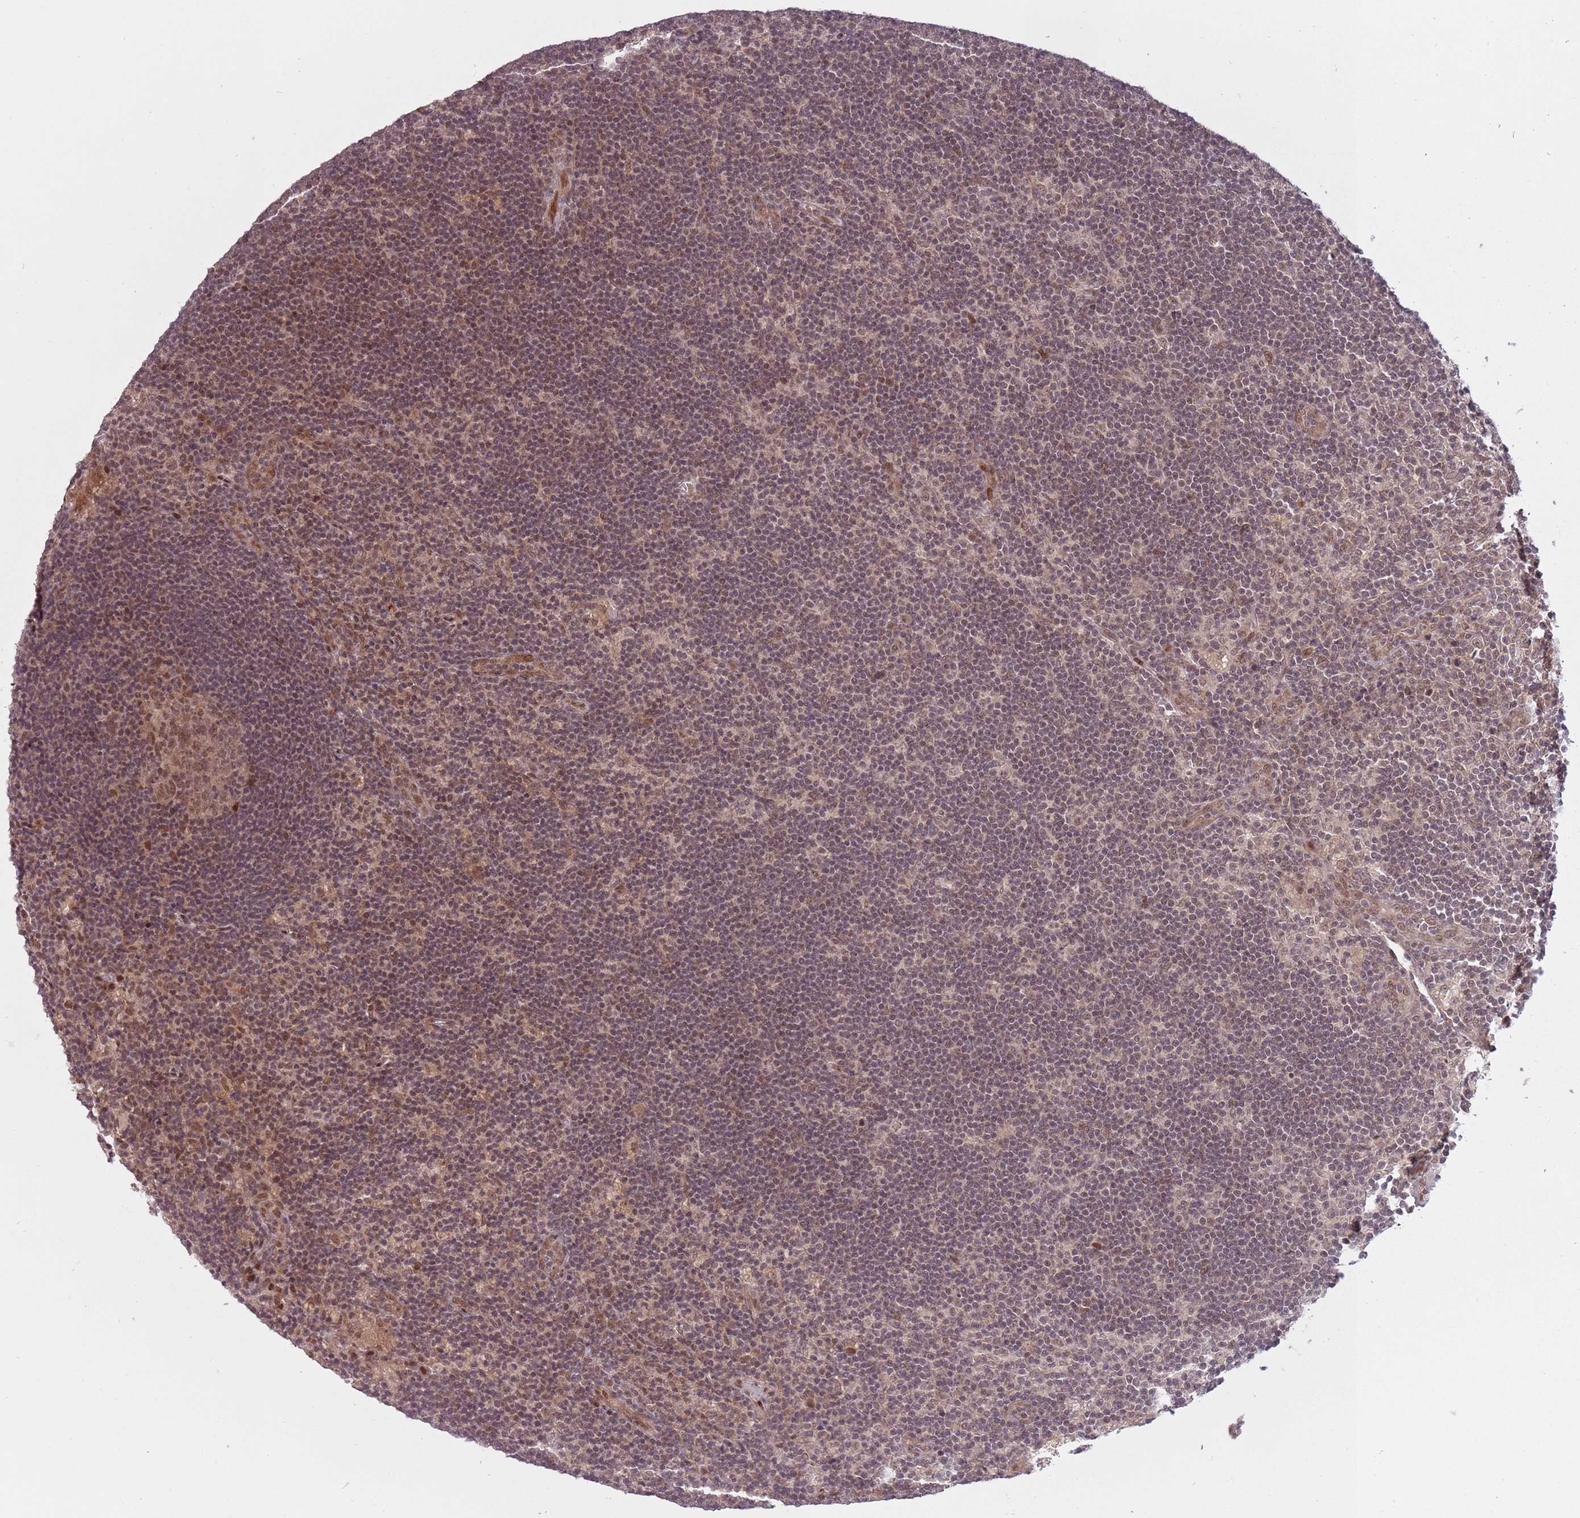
{"staining": {"intensity": "weak", "quantity": ">75%", "location": "cytoplasmic/membranous,nuclear"}, "tissue": "lymph node", "cell_type": "Germinal center cells", "image_type": "normal", "snomed": [{"axis": "morphology", "description": "Normal tissue, NOS"}, {"axis": "topography", "description": "Lymph node"}], "caption": "A brown stain highlights weak cytoplasmic/membranous,nuclear positivity of a protein in germinal center cells of unremarkable human lymph node. (brown staining indicates protein expression, while blue staining denotes nuclei).", "gene": "ADAMTS3", "patient": {"sex": "male", "age": 24}}